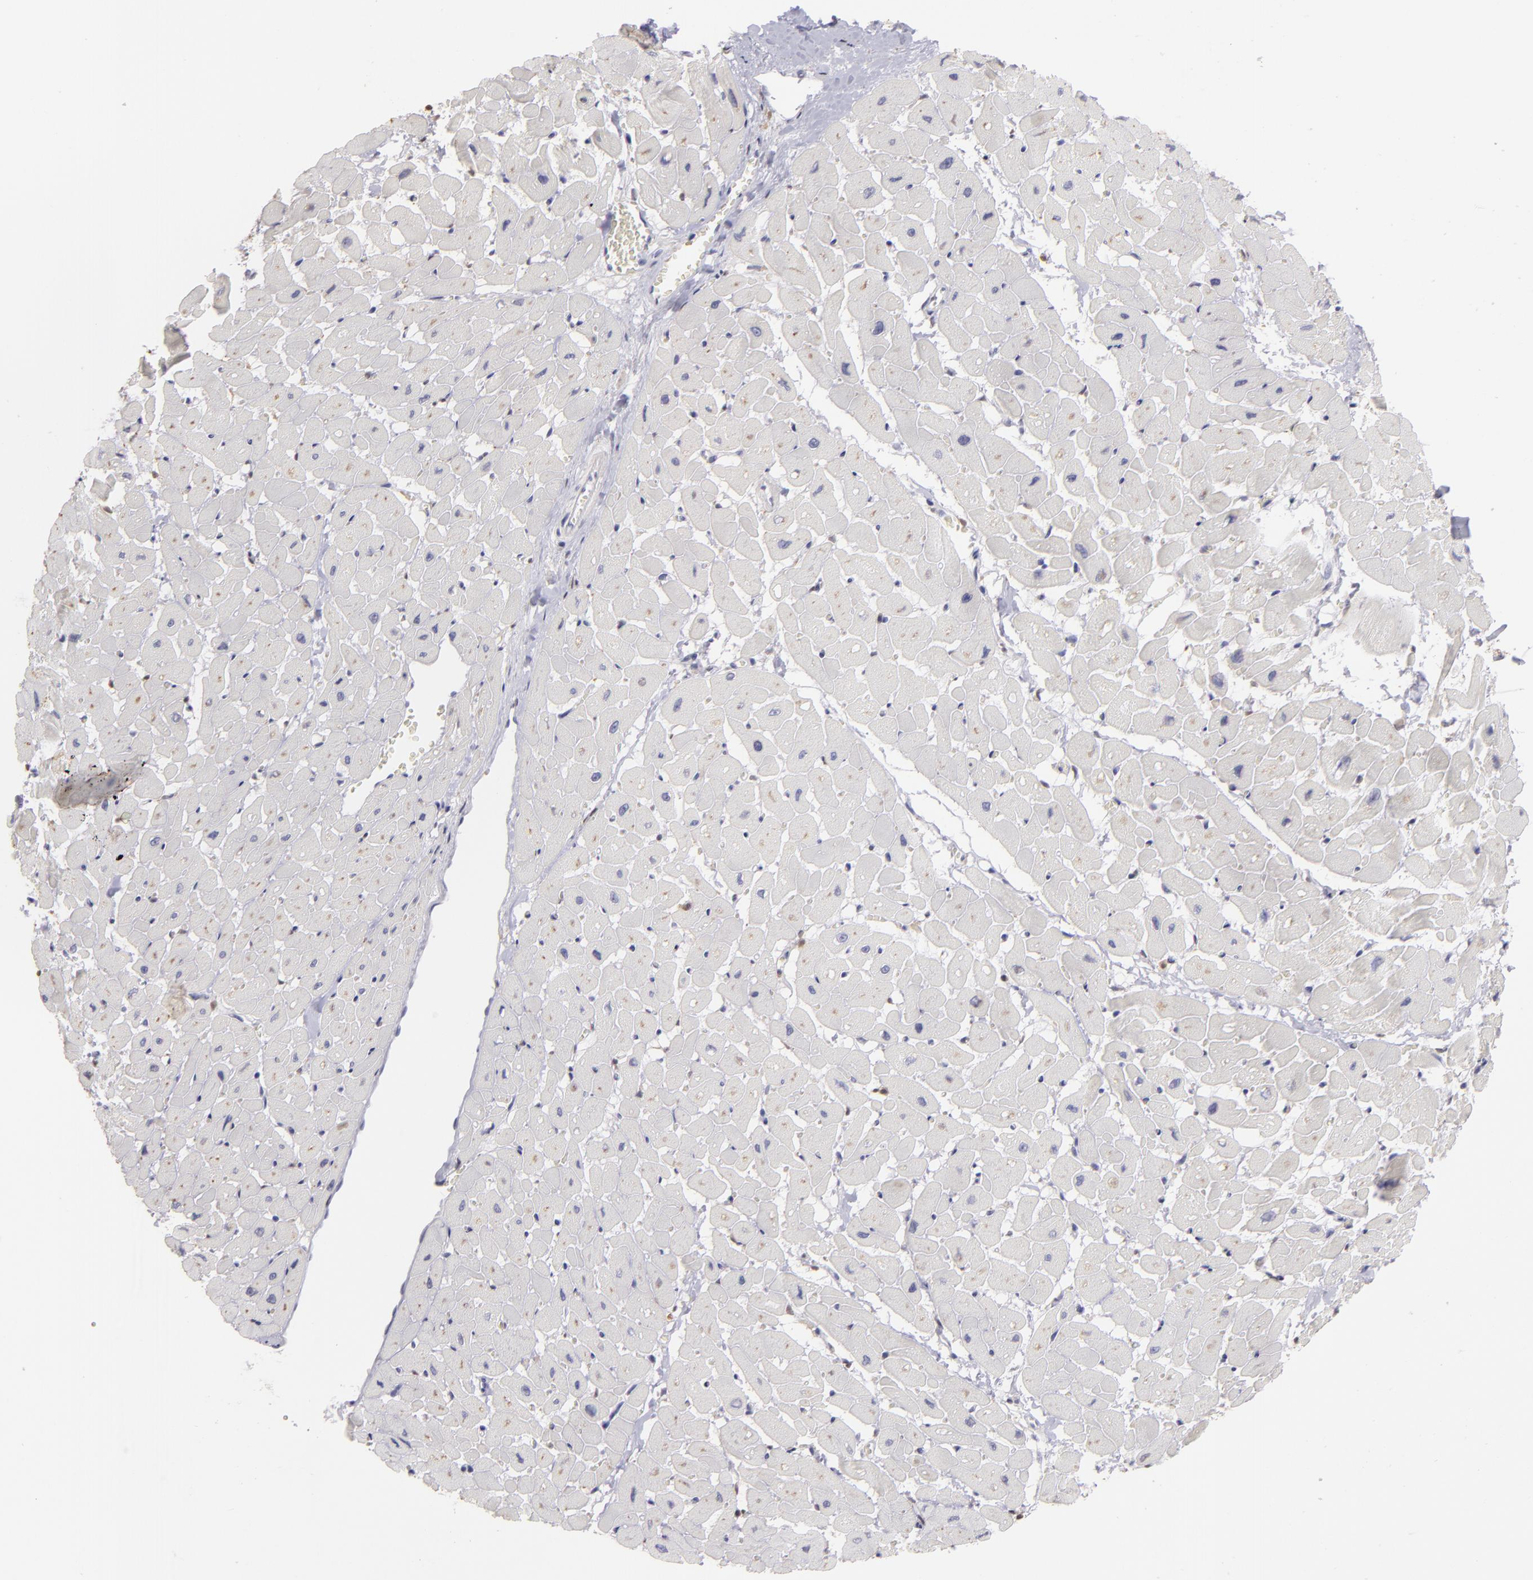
{"staining": {"intensity": "negative", "quantity": "none", "location": "none"}, "tissue": "heart muscle", "cell_type": "Cardiomyocytes", "image_type": "normal", "snomed": [{"axis": "morphology", "description": "Normal tissue, NOS"}, {"axis": "topography", "description": "Heart"}], "caption": "An IHC micrograph of unremarkable heart muscle is shown. There is no staining in cardiomyocytes of heart muscle. Brightfield microscopy of IHC stained with DAB (brown) and hematoxylin (blue), captured at high magnification.", "gene": "S100A2", "patient": {"sex": "male", "age": 45}}